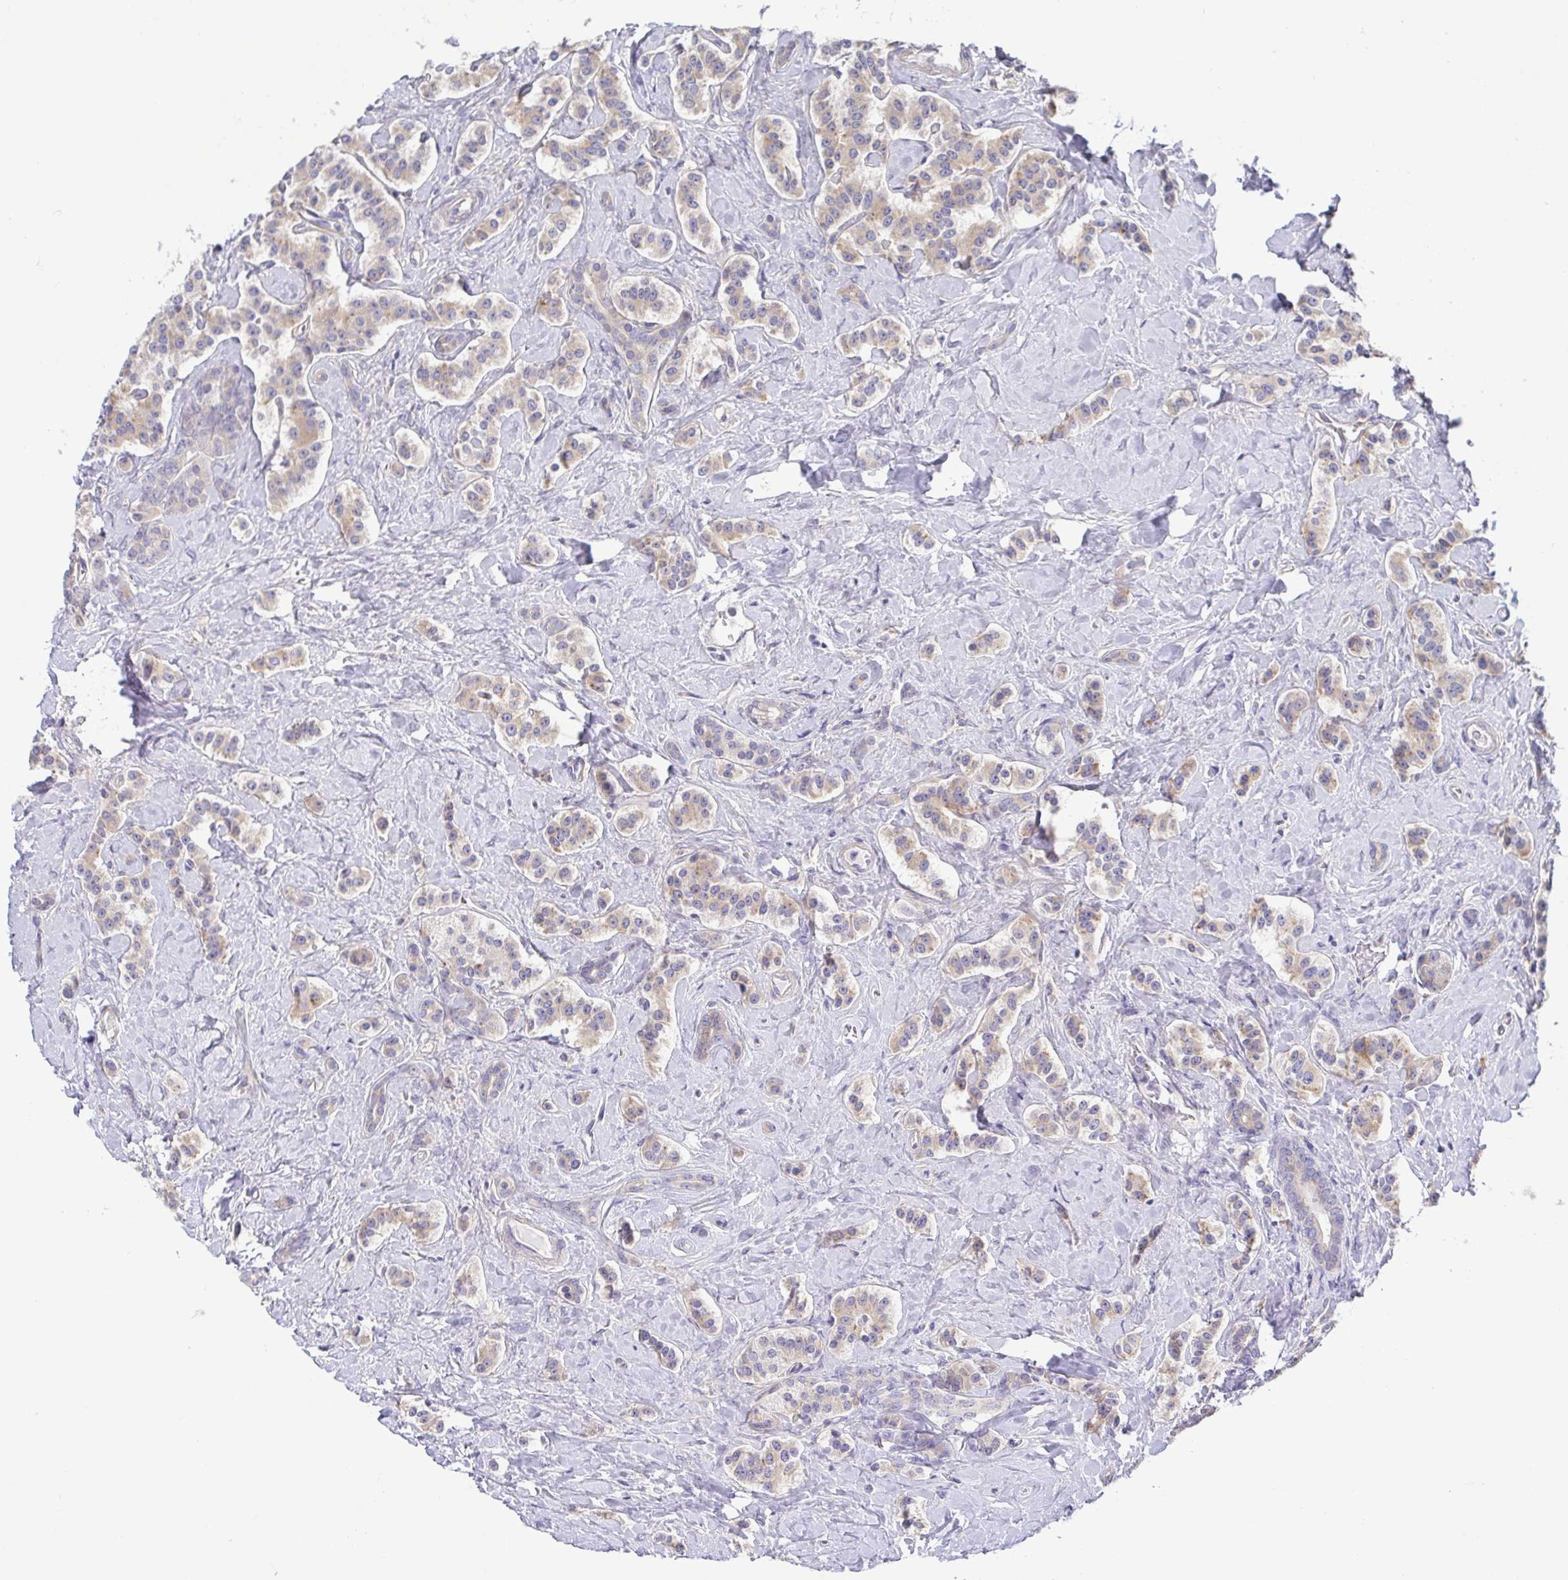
{"staining": {"intensity": "weak", "quantity": "25%-75%", "location": "cytoplasmic/membranous"}, "tissue": "carcinoid", "cell_type": "Tumor cells", "image_type": "cancer", "snomed": [{"axis": "morphology", "description": "Normal tissue, NOS"}, {"axis": "morphology", "description": "Carcinoid, malignant, NOS"}, {"axis": "topography", "description": "Pancreas"}], "caption": "This is an image of IHC staining of carcinoid, which shows weak expression in the cytoplasmic/membranous of tumor cells.", "gene": "LMF2", "patient": {"sex": "male", "age": 36}}